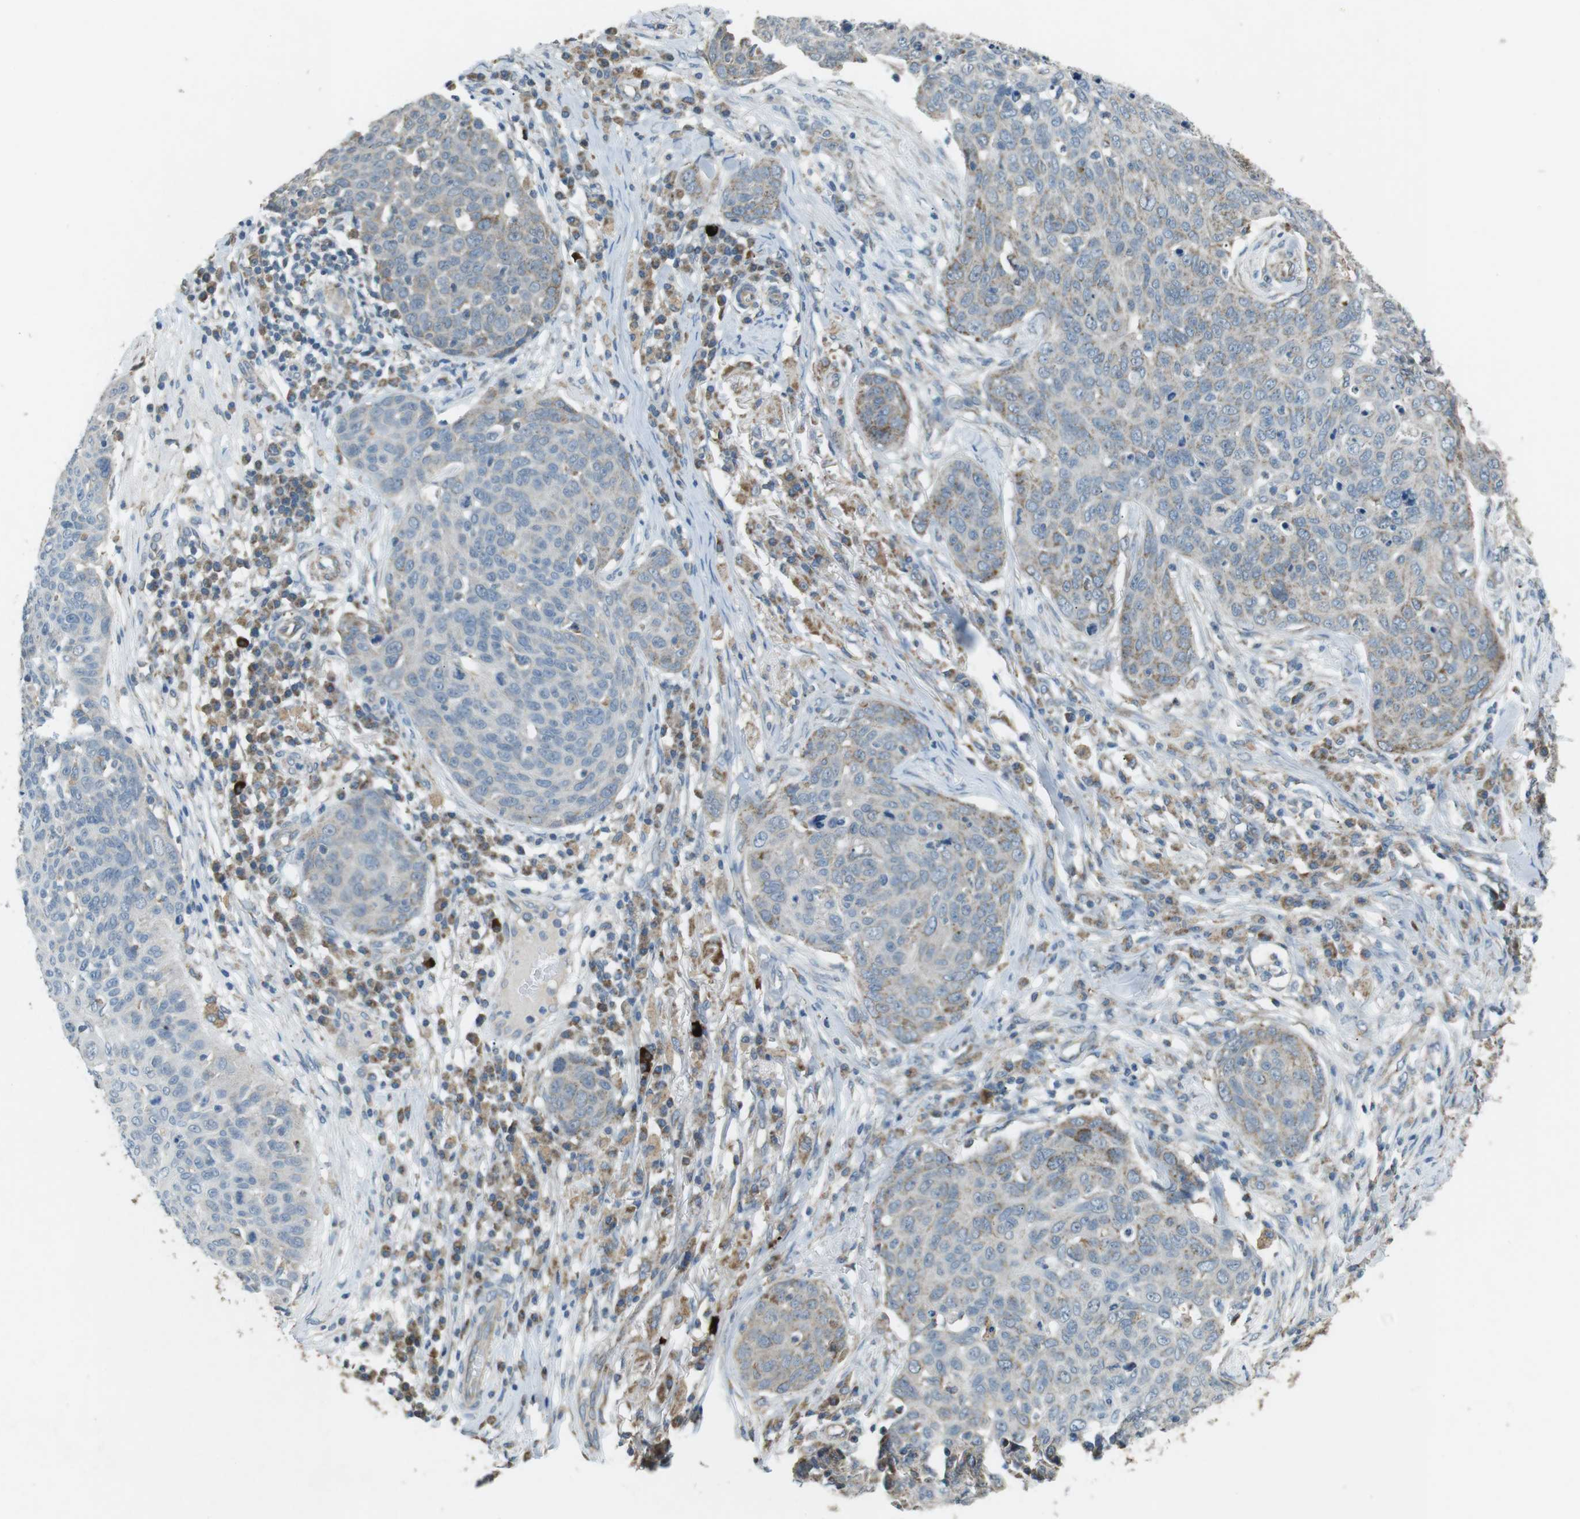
{"staining": {"intensity": "moderate", "quantity": "<25%", "location": "cytoplasmic/membranous"}, "tissue": "skin cancer", "cell_type": "Tumor cells", "image_type": "cancer", "snomed": [{"axis": "morphology", "description": "Squamous cell carcinoma in situ, NOS"}, {"axis": "morphology", "description": "Squamous cell carcinoma, NOS"}, {"axis": "topography", "description": "Skin"}], "caption": "A brown stain labels moderate cytoplasmic/membranous staining of a protein in skin cancer (squamous cell carcinoma) tumor cells. The staining is performed using DAB brown chromogen to label protein expression. The nuclei are counter-stained blue using hematoxylin.", "gene": "BACE1", "patient": {"sex": "male", "age": 93}}